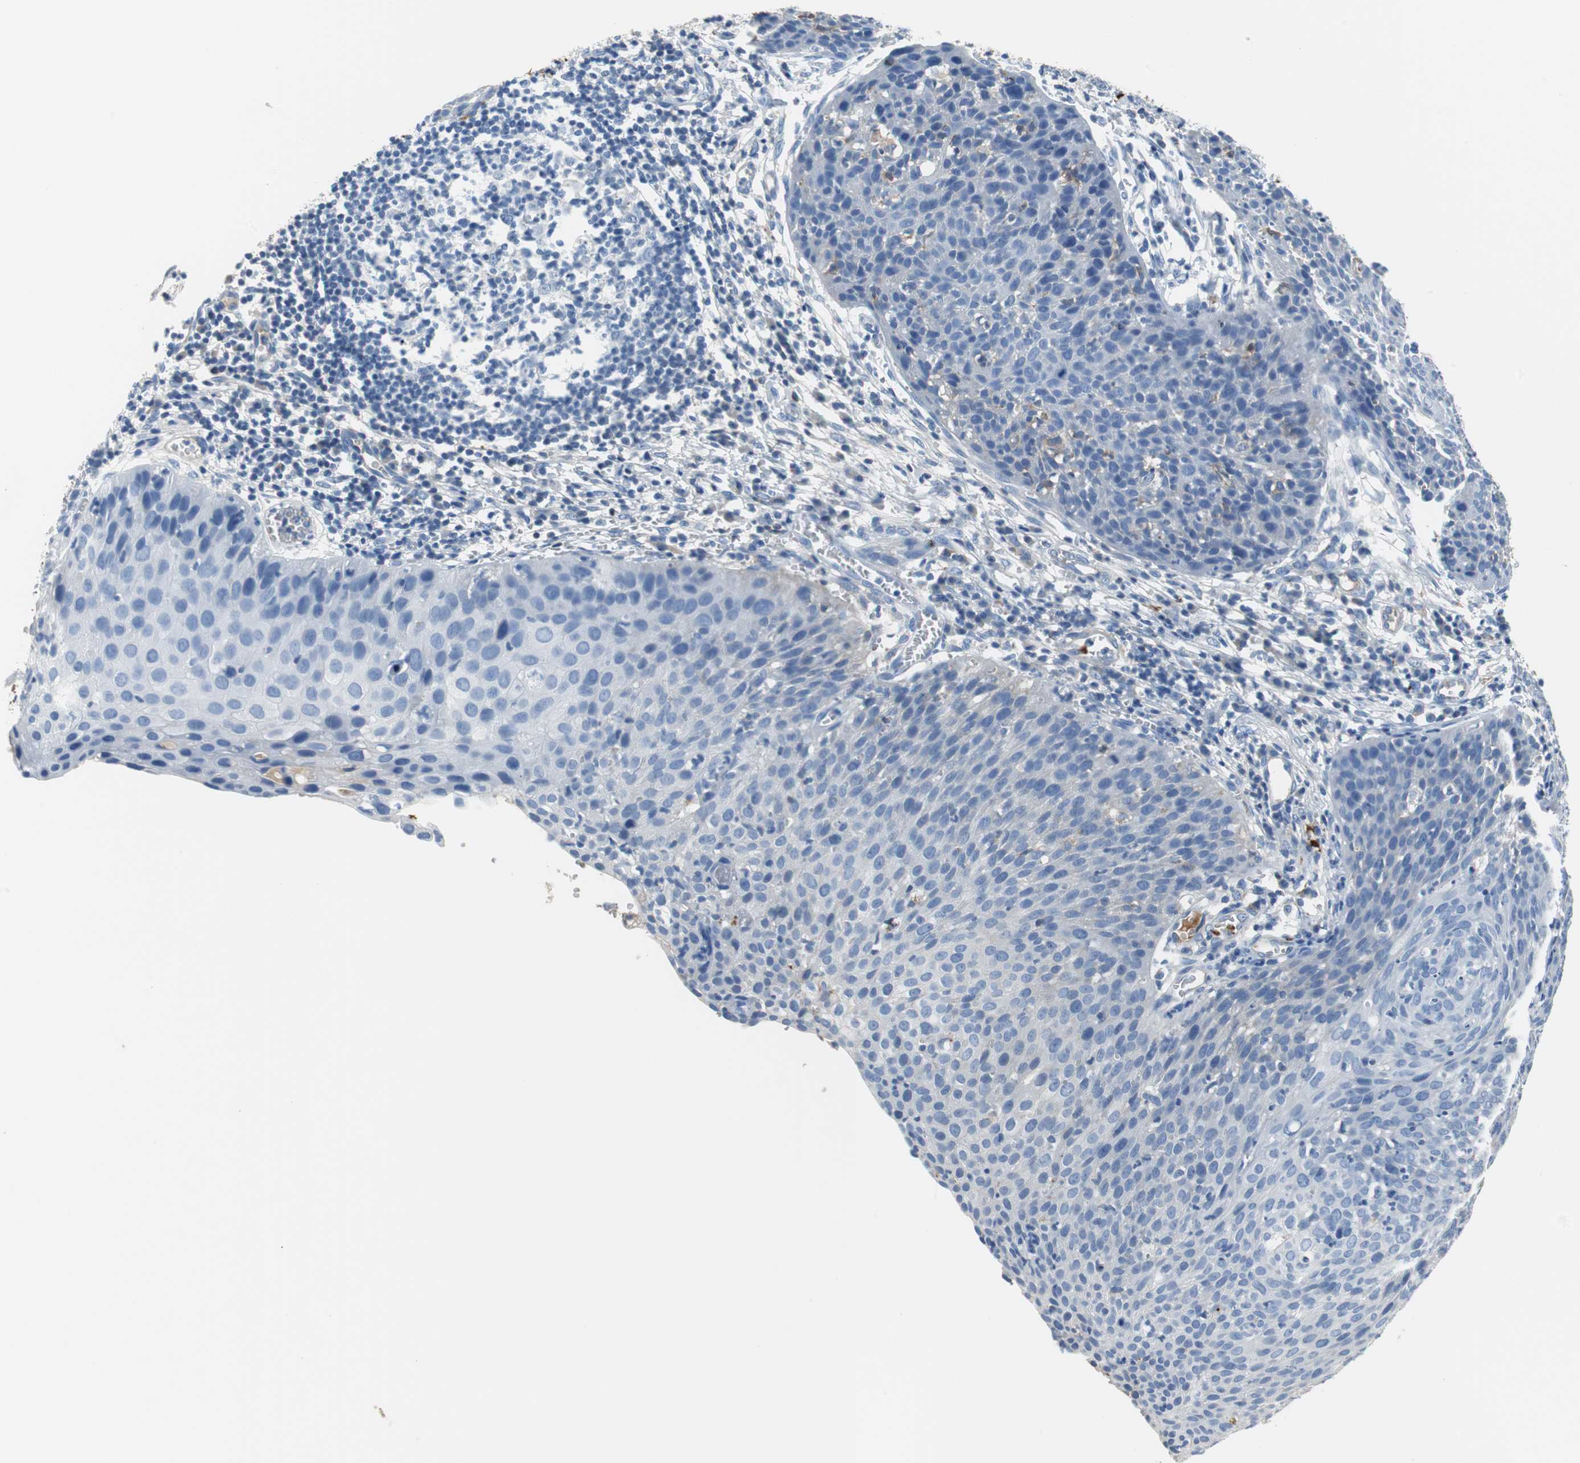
{"staining": {"intensity": "negative", "quantity": "none", "location": "none"}, "tissue": "cervical cancer", "cell_type": "Tumor cells", "image_type": "cancer", "snomed": [{"axis": "morphology", "description": "Squamous cell carcinoma, NOS"}, {"axis": "topography", "description": "Cervix"}], "caption": "A photomicrograph of human cervical cancer is negative for staining in tumor cells. The staining is performed using DAB brown chromogen with nuclei counter-stained in using hematoxylin.", "gene": "APCS", "patient": {"sex": "female", "age": 38}}